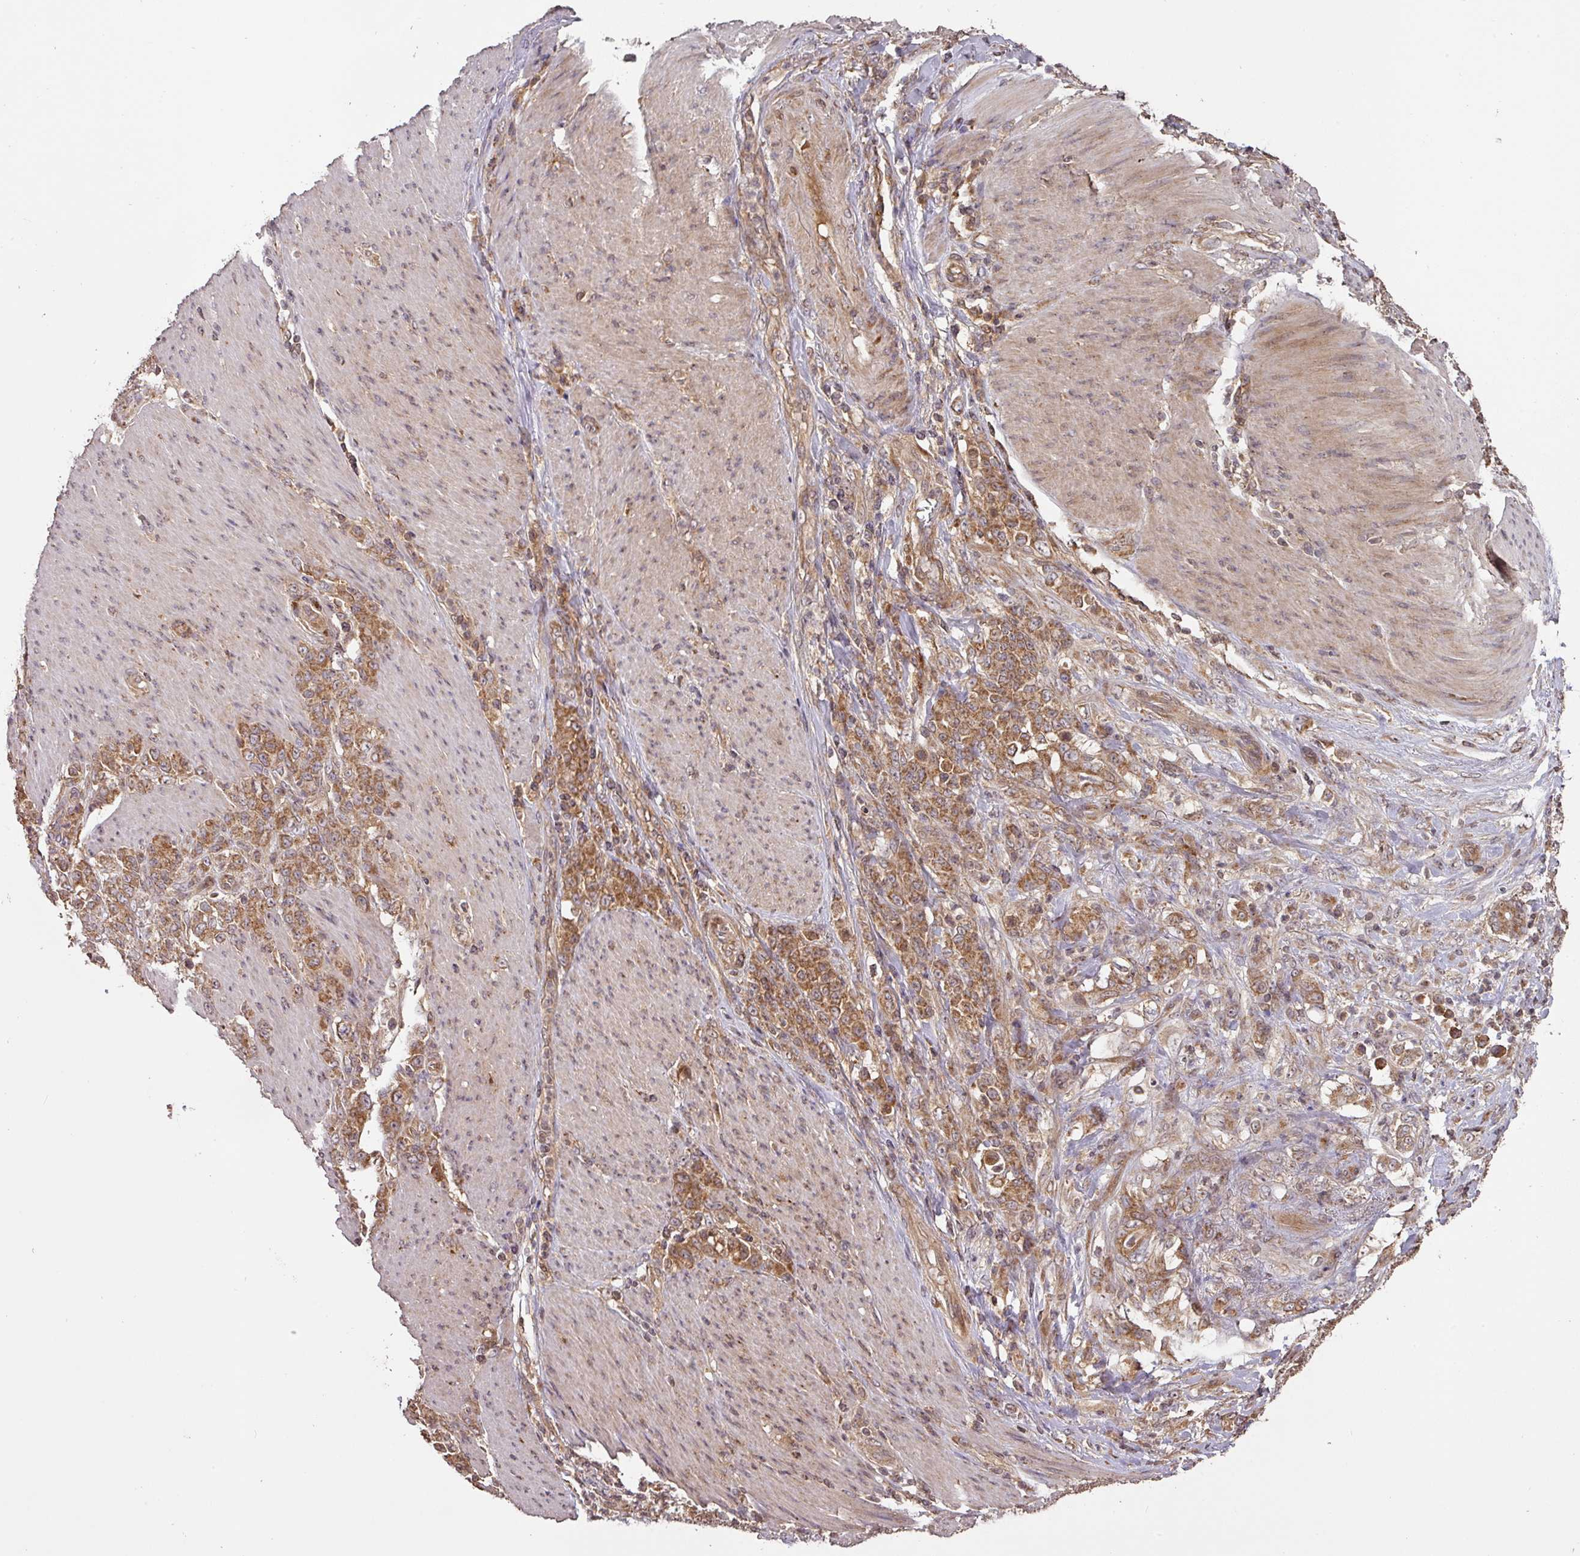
{"staining": {"intensity": "moderate", "quantity": ">75%", "location": "cytoplasmic/membranous"}, "tissue": "stomach cancer", "cell_type": "Tumor cells", "image_type": "cancer", "snomed": [{"axis": "morphology", "description": "Adenocarcinoma, NOS"}, {"axis": "topography", "description": "Stomach"}], "caption": "DAB immunohistochemical staining of human stomach cancer displays moderate cytoplasmic/membranous protein positivity in about >75% of tumor cells. (IHC, brightfield microscopy, high magnification).", "gene": "MRRF", "patient": {"sex": "female", "age": 79}}